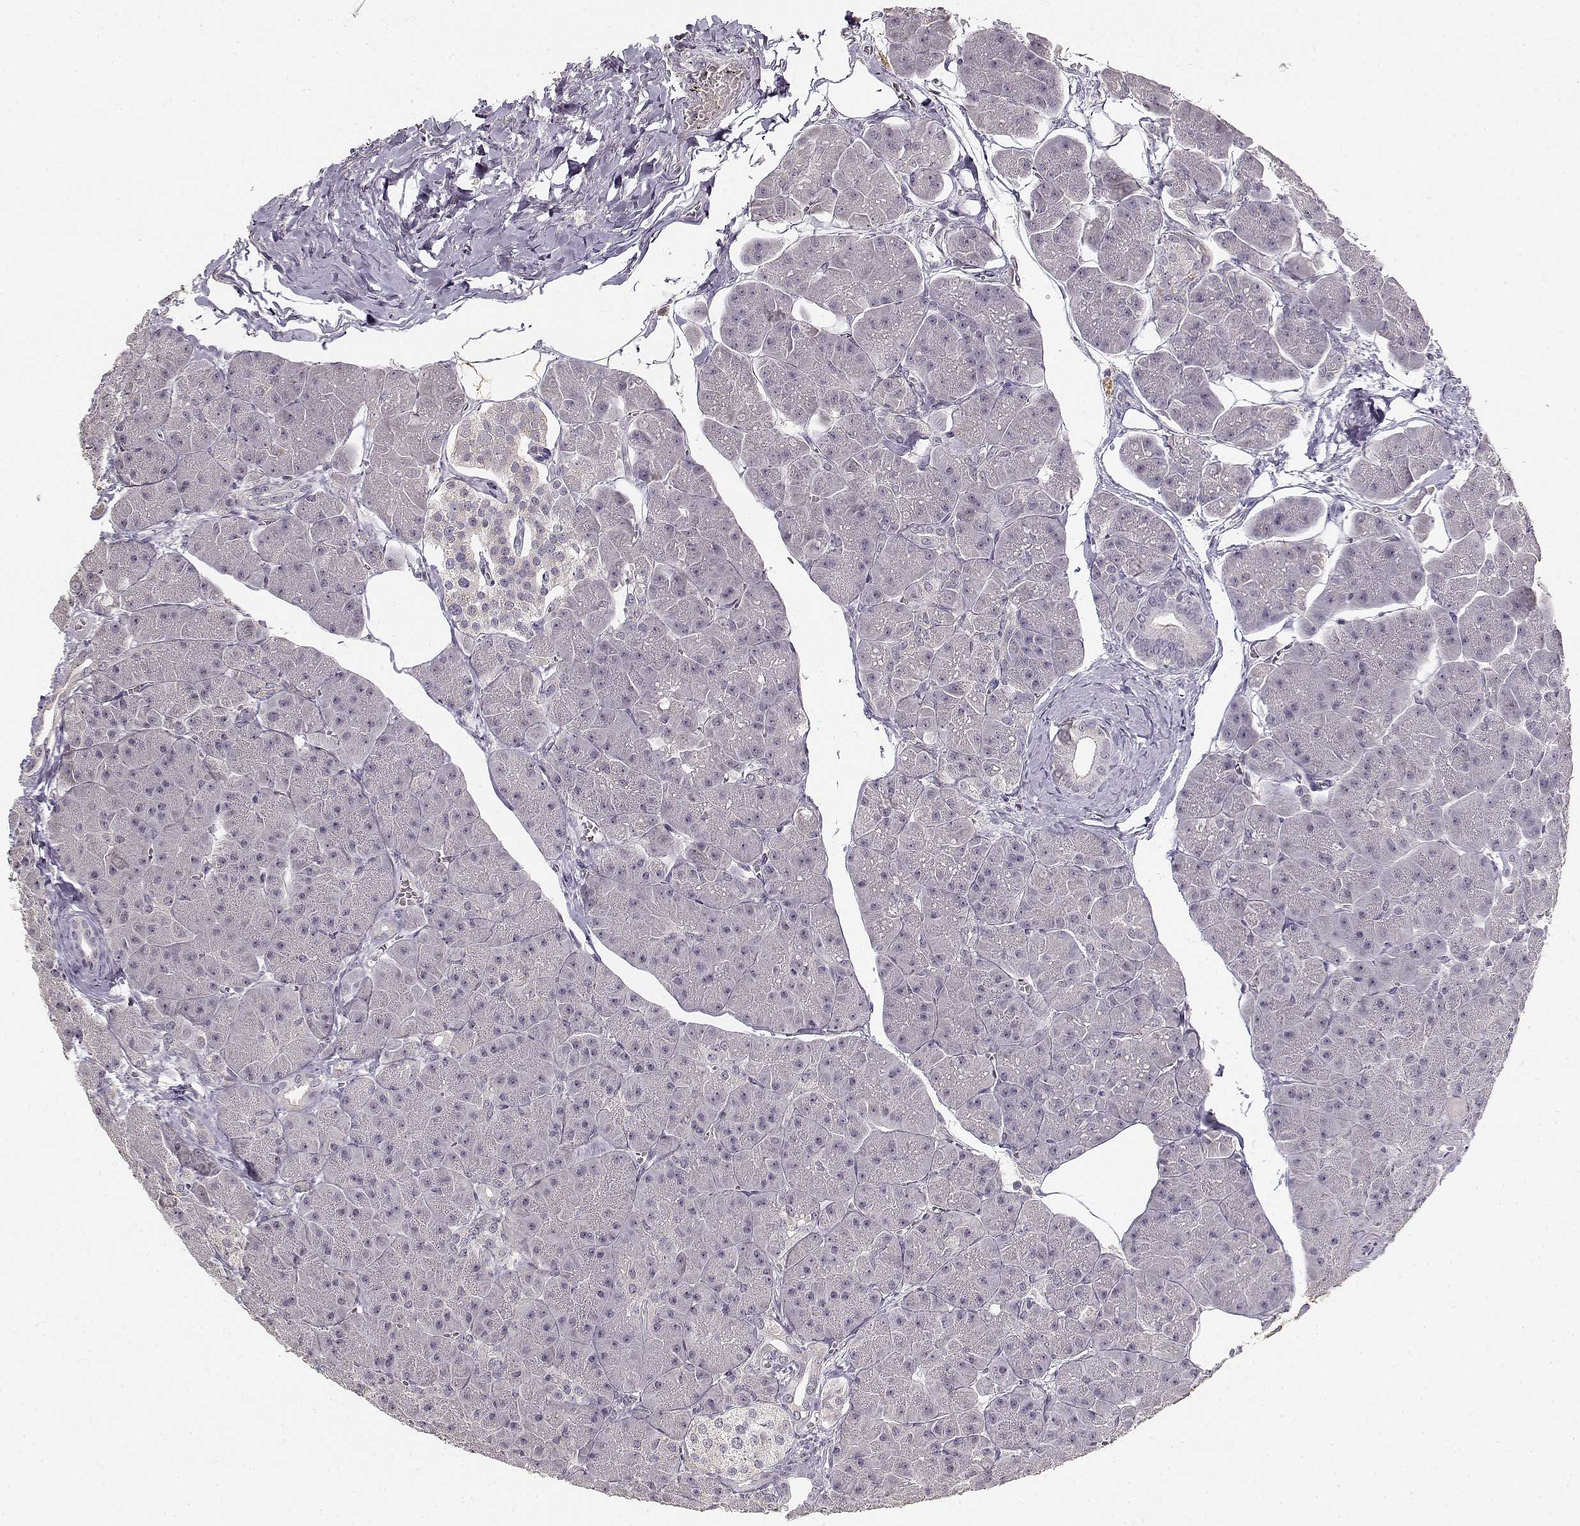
{"staining": {"intensity": "negative", "quantity": "none", "location": "none"}, "tissue": "pancreas", "cell_type": "Exocrine glandular cells", "image_type": "normal", "snomed": [{"axis": "morphology", "description": "Normal tissue, NOS"}, {"axis": "topography", "description": "Adipose tissue"}, {"axis": "topography", "description": "Pancreas"}, {"axis": "topography", "description": "Peripheral nerve tissue"}], "caption": "An immunohistochemistry (IHC) image of unremarkable pancreas is shown. There is no staining in exocrine glandular cells of pancreas.", "gene": "UROC1", "patient": {"sex": "female", "age": 58}}